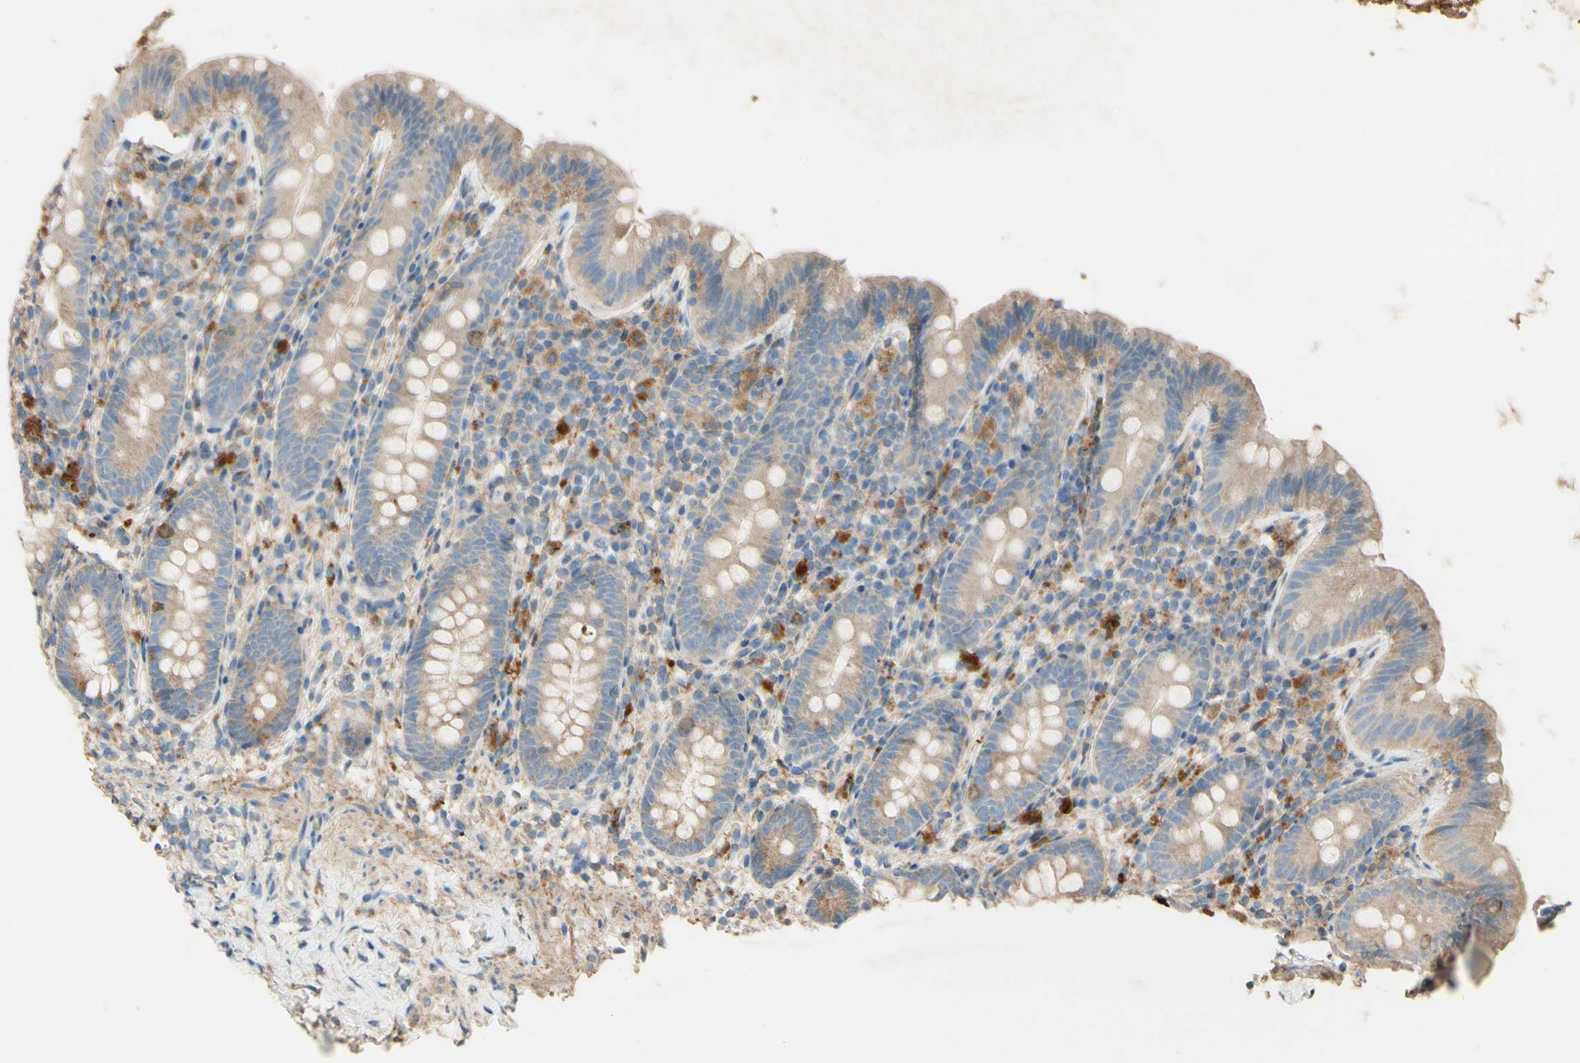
{"staining": {"intensity": "moderate", "quantity": "25%-75%", "location": "cytoplasmic/membranous"}, "tissue": "appendix", "cell_type": "Glandular cells", "image_type": "normal", "snomed": [{"axis": "morphology", "description": "Normal tissue, NOS"}, {"axis": "topography", "description": "Appendix"}], "caption": "Human appendix stained with a brown dye shows moderate cytoplasmic/membranous positive expression in about 25%-75% of glandular cells.", "gene": "DKK3", "patient": {"sex": "male", "age": 52}}